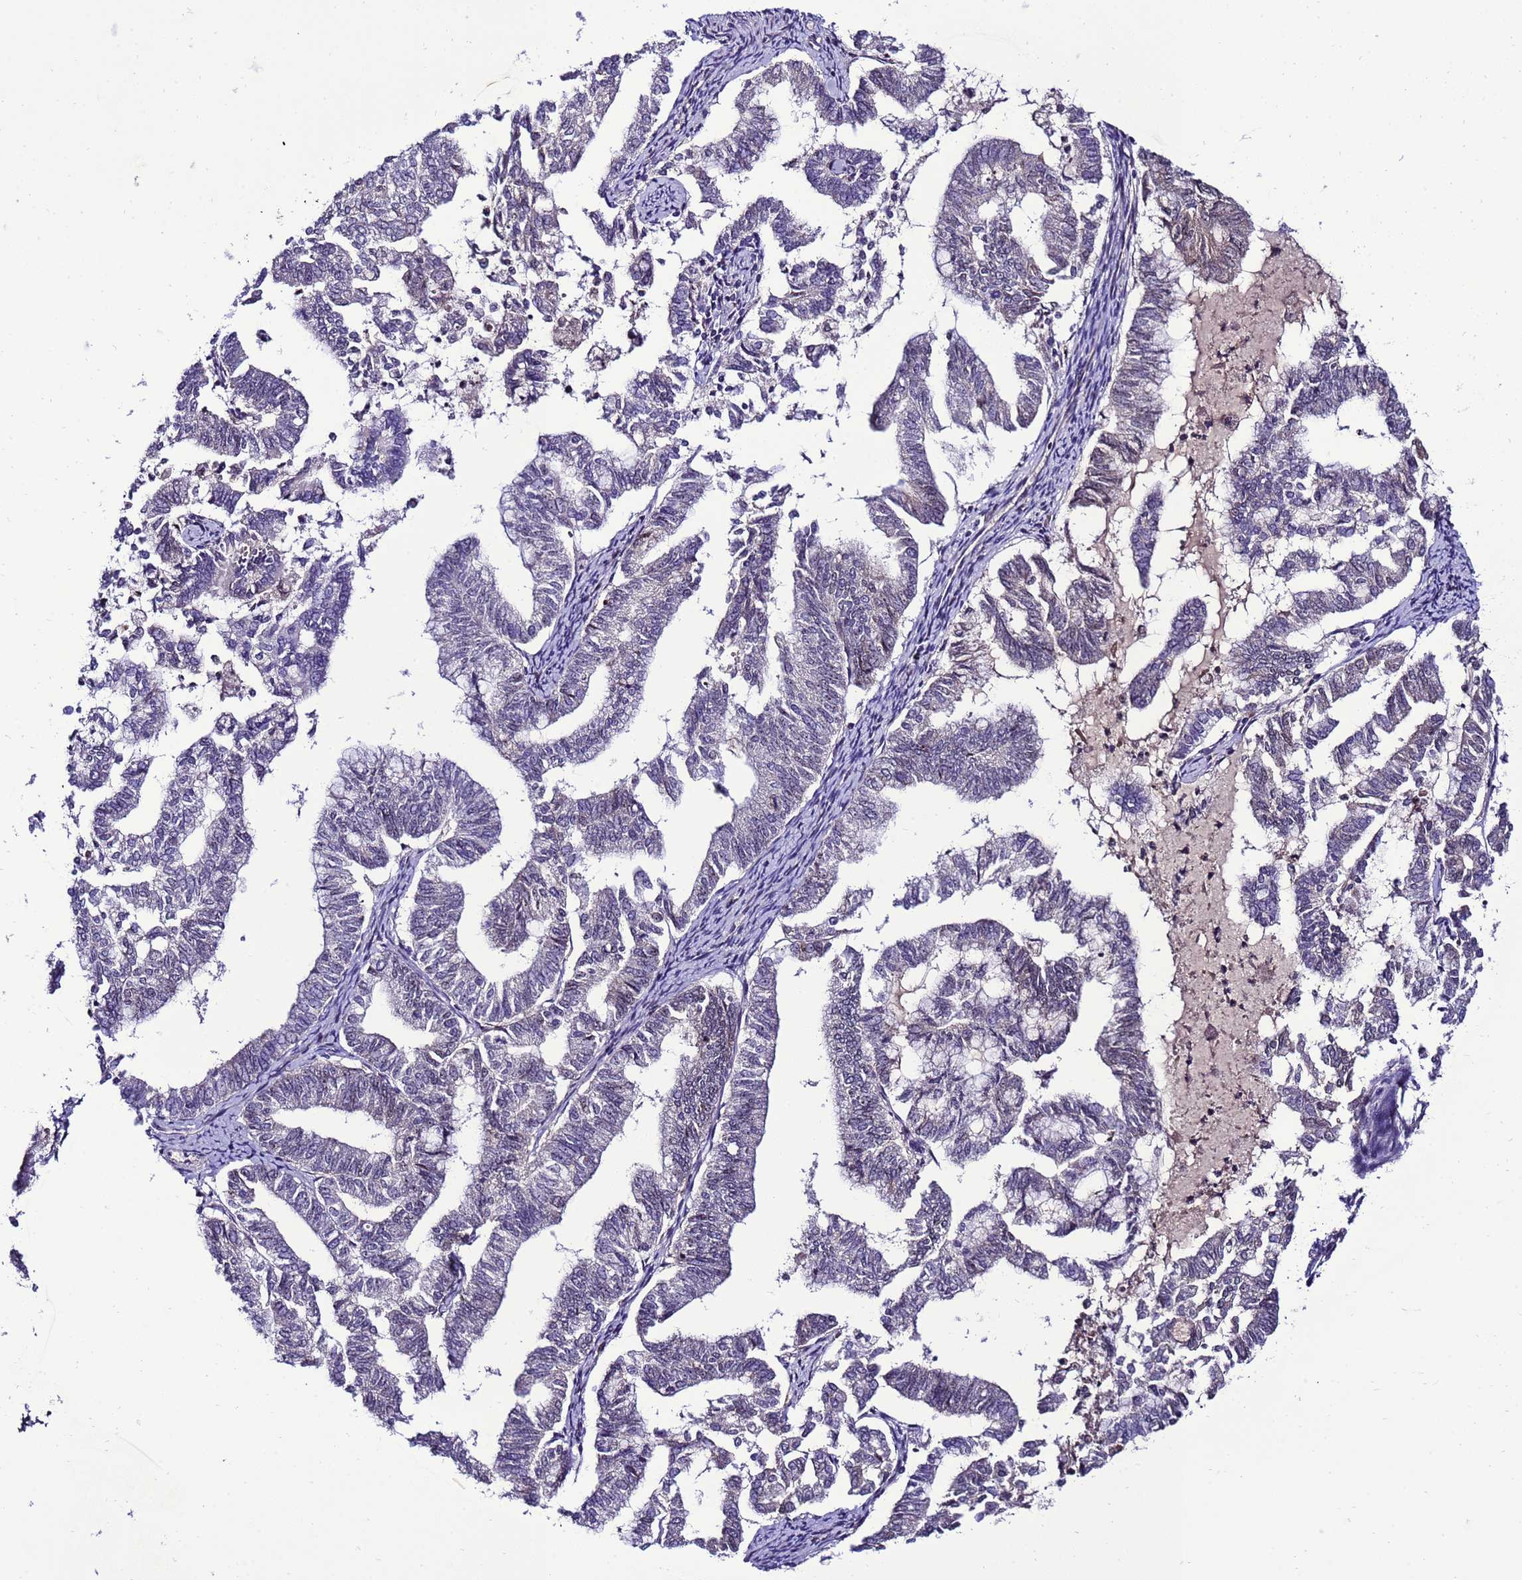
{"staining": {"intensity": "negative", "quantity": "none", "location": "none"}, "tissue": "endometrial cancer", "cell_type": "Tumor cells", "image_type": "cancer", "snomed": [{"axis": "morphology", "description": "Adenocarcinoma, NOS"}, {"axis": "topography", "description": "Endometrium"}], "caption": "The image shows no significant expression in tumor cells of adenocarcinoma (endometrial). The staining was performed using DAB (3,3'-diaminobenzidine) to visualize the protein expression in brown, while the nuclei were stained in blue with hematoxylin (Magnification: 20x).", "gene": "C19orf47", "patient": {"sex": "female", "age": 79}}